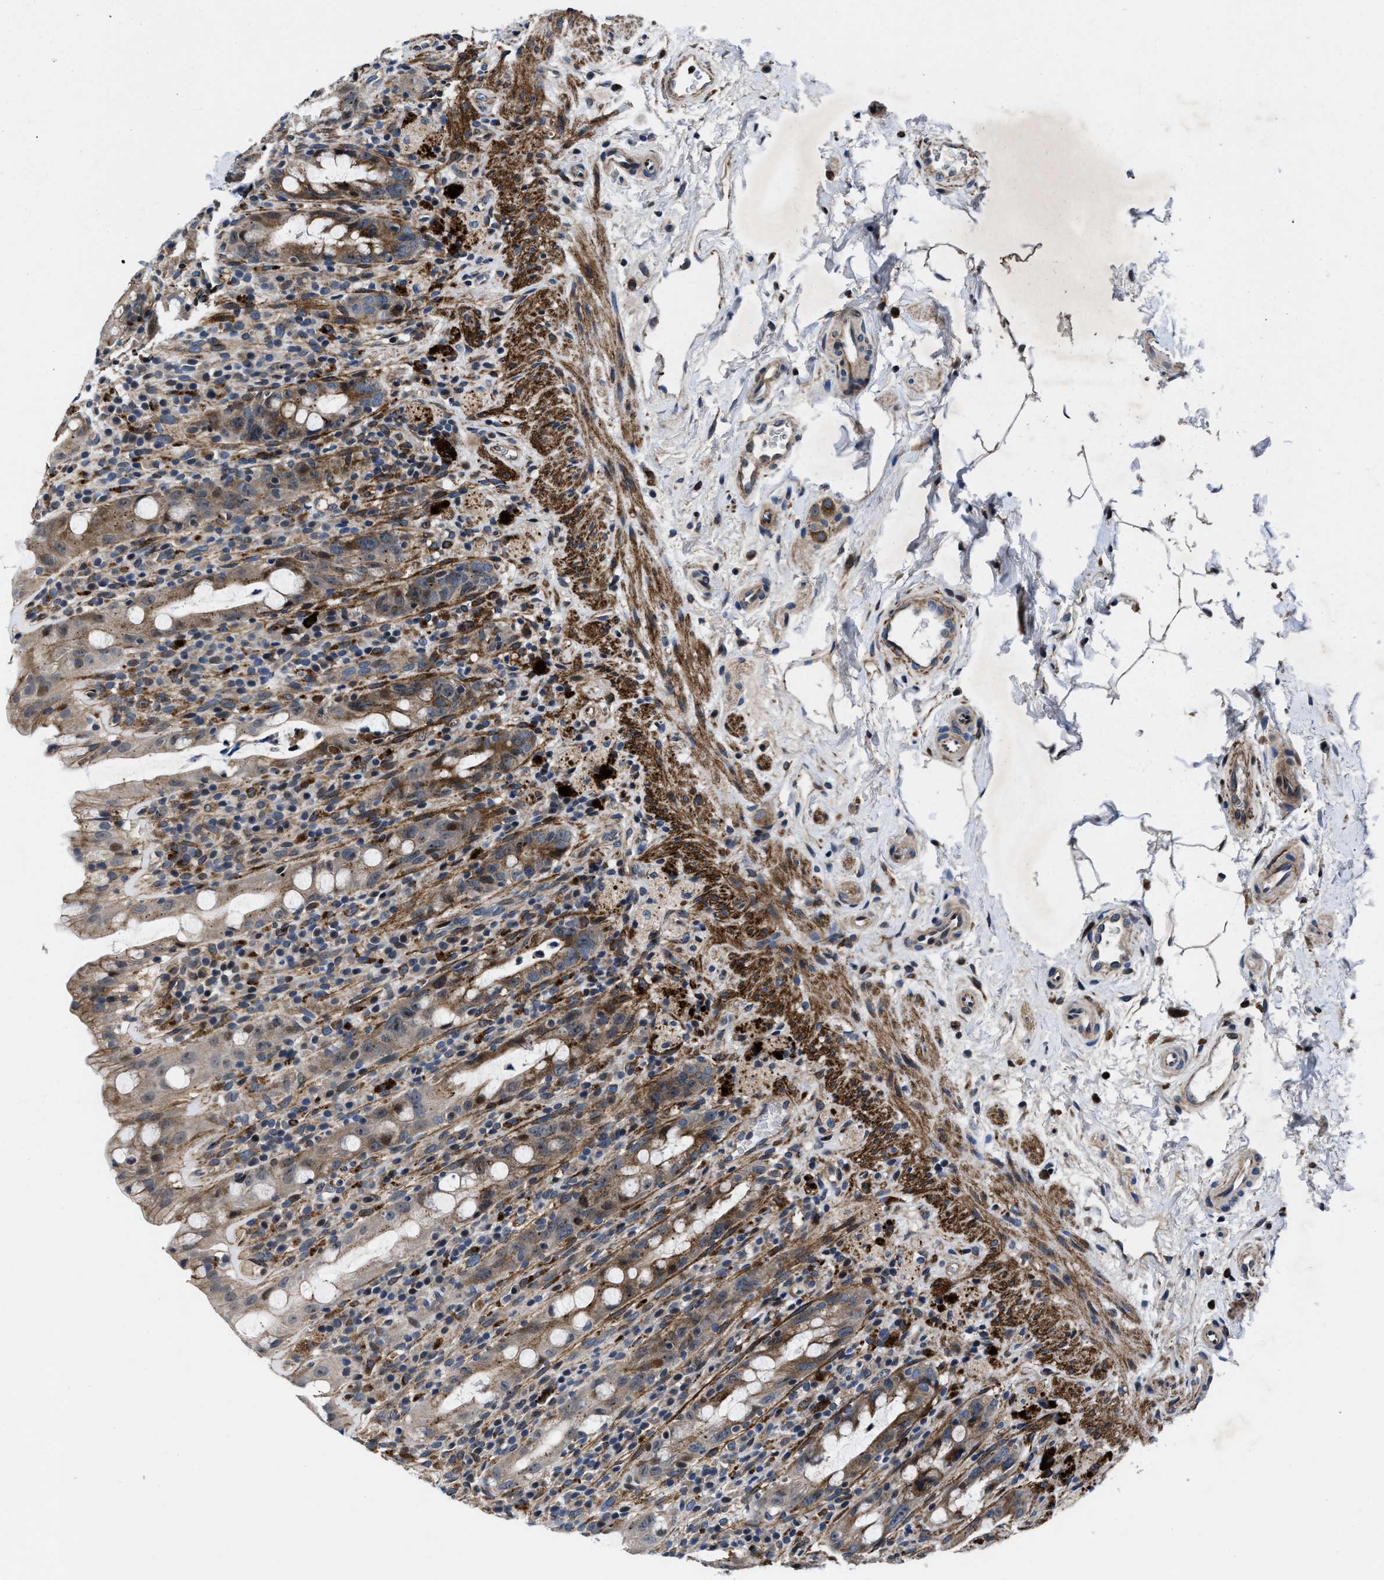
{"staining": {"intensity": "moderate", "quantity": ">75%", "location": "cytoplasmic/membranous"}, "tissue": "rectum", "cell_type": "Glandular cells", "image_type": "normal", "snomed": [{"axis": "morphology", "description": "Normal tissue, NOS"}, {"axis": "topography", "description": "Rectum"}], "caption": "Moderate cytoplasmic/membranous staining for a protein is seen in approximately >75% of glandular cells of benign rectum using immunohistochemistry.", "gene": "C2orf66", "patient": {"sex": "male", "age": 44}}